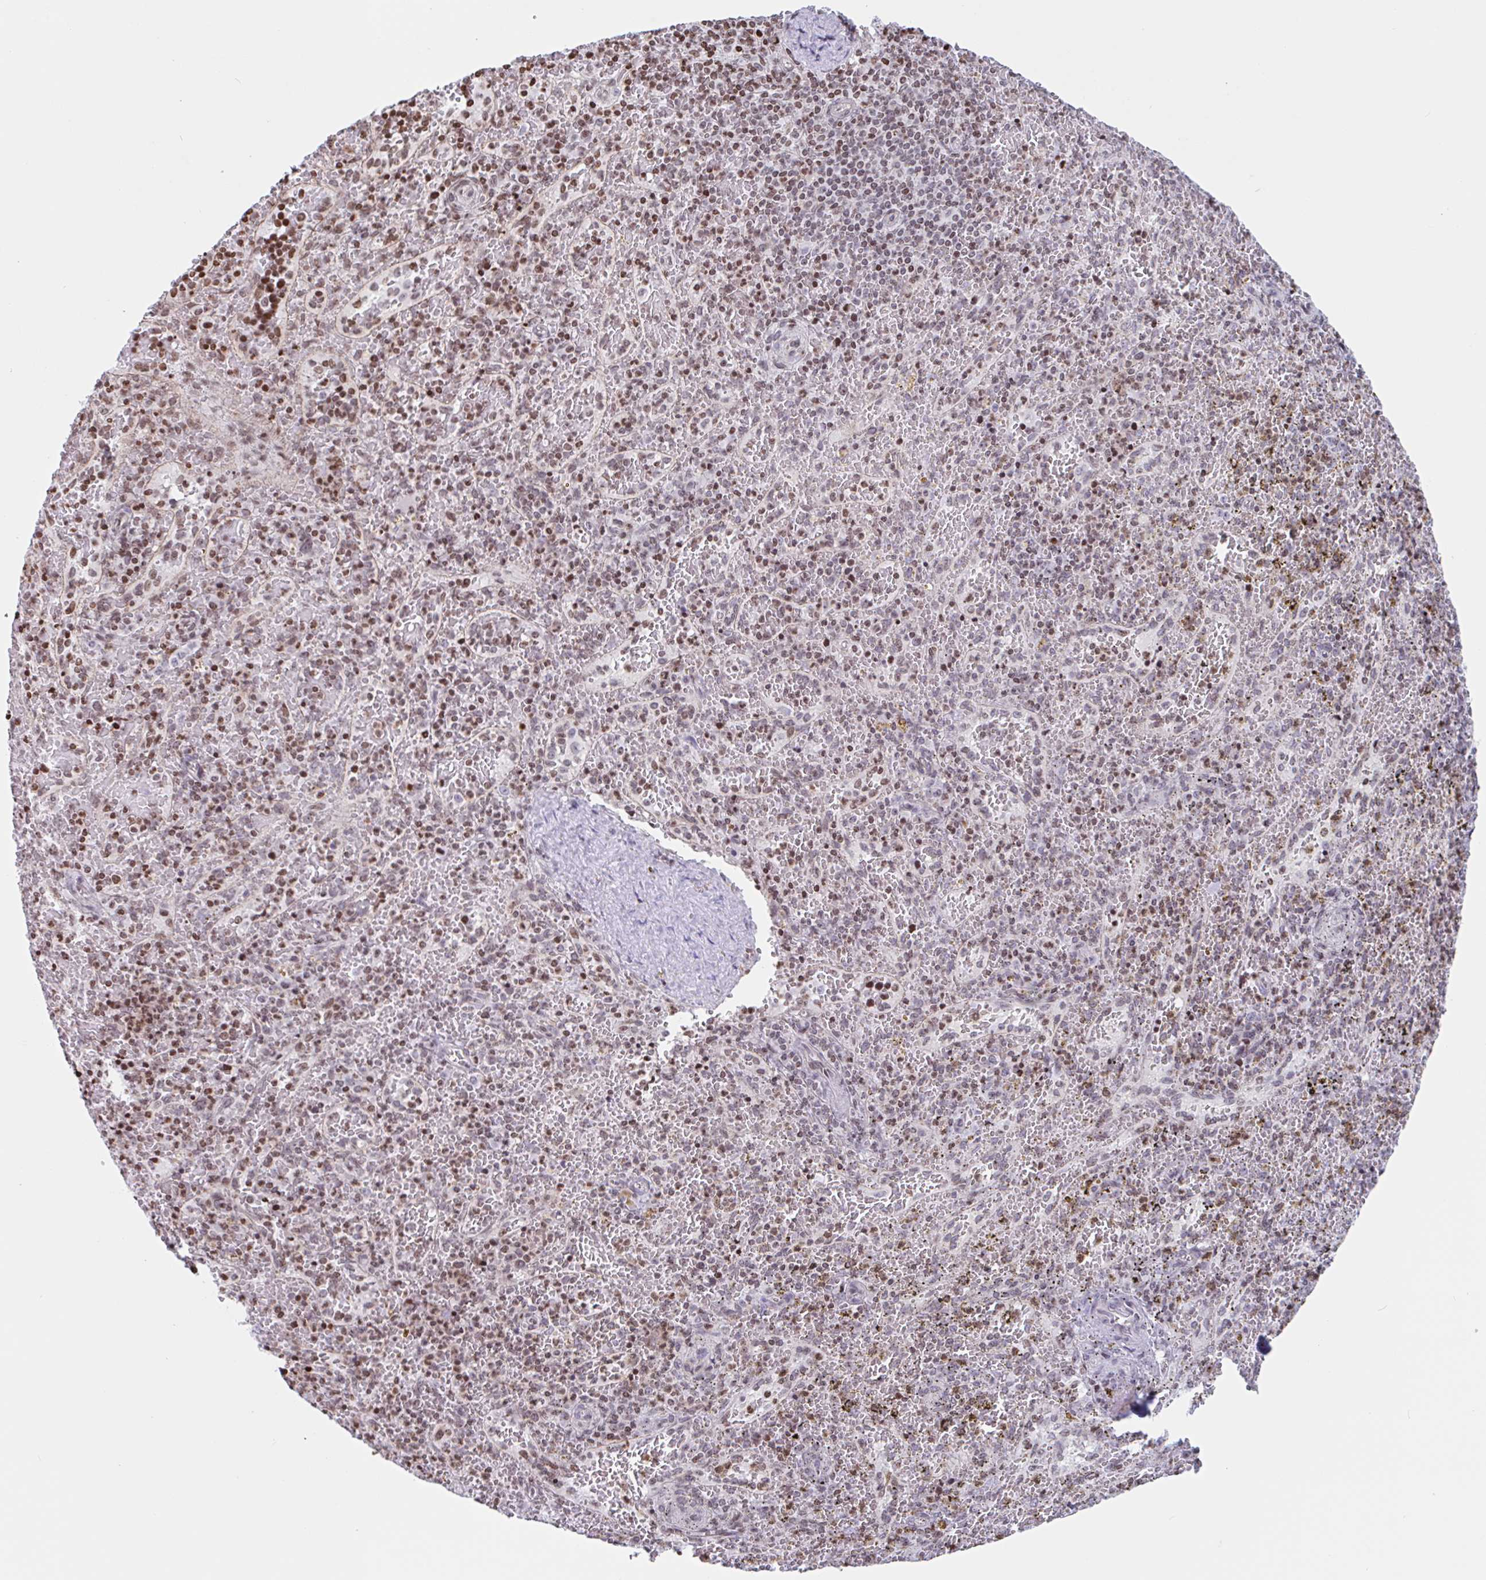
{"staining": {"intensity": "moderate", "quantity": ">75%", "location": "nuclear"}, "tissue": "spleen", "cell_type": "Cells in red pulp", "image_type": "normal", "snomed": [{"axis": "morphology", "description": "Normal tissue, NOS"}, {"axis": "topography", "description": "Spleen"}], "caption": "Cells in red pulp exhibit medium levels of moderate nuclear expression in about >75% of cells in unremarkable human spleen.", "gene": "NOL6", "patient": {"sex": "female", "age": 50}}